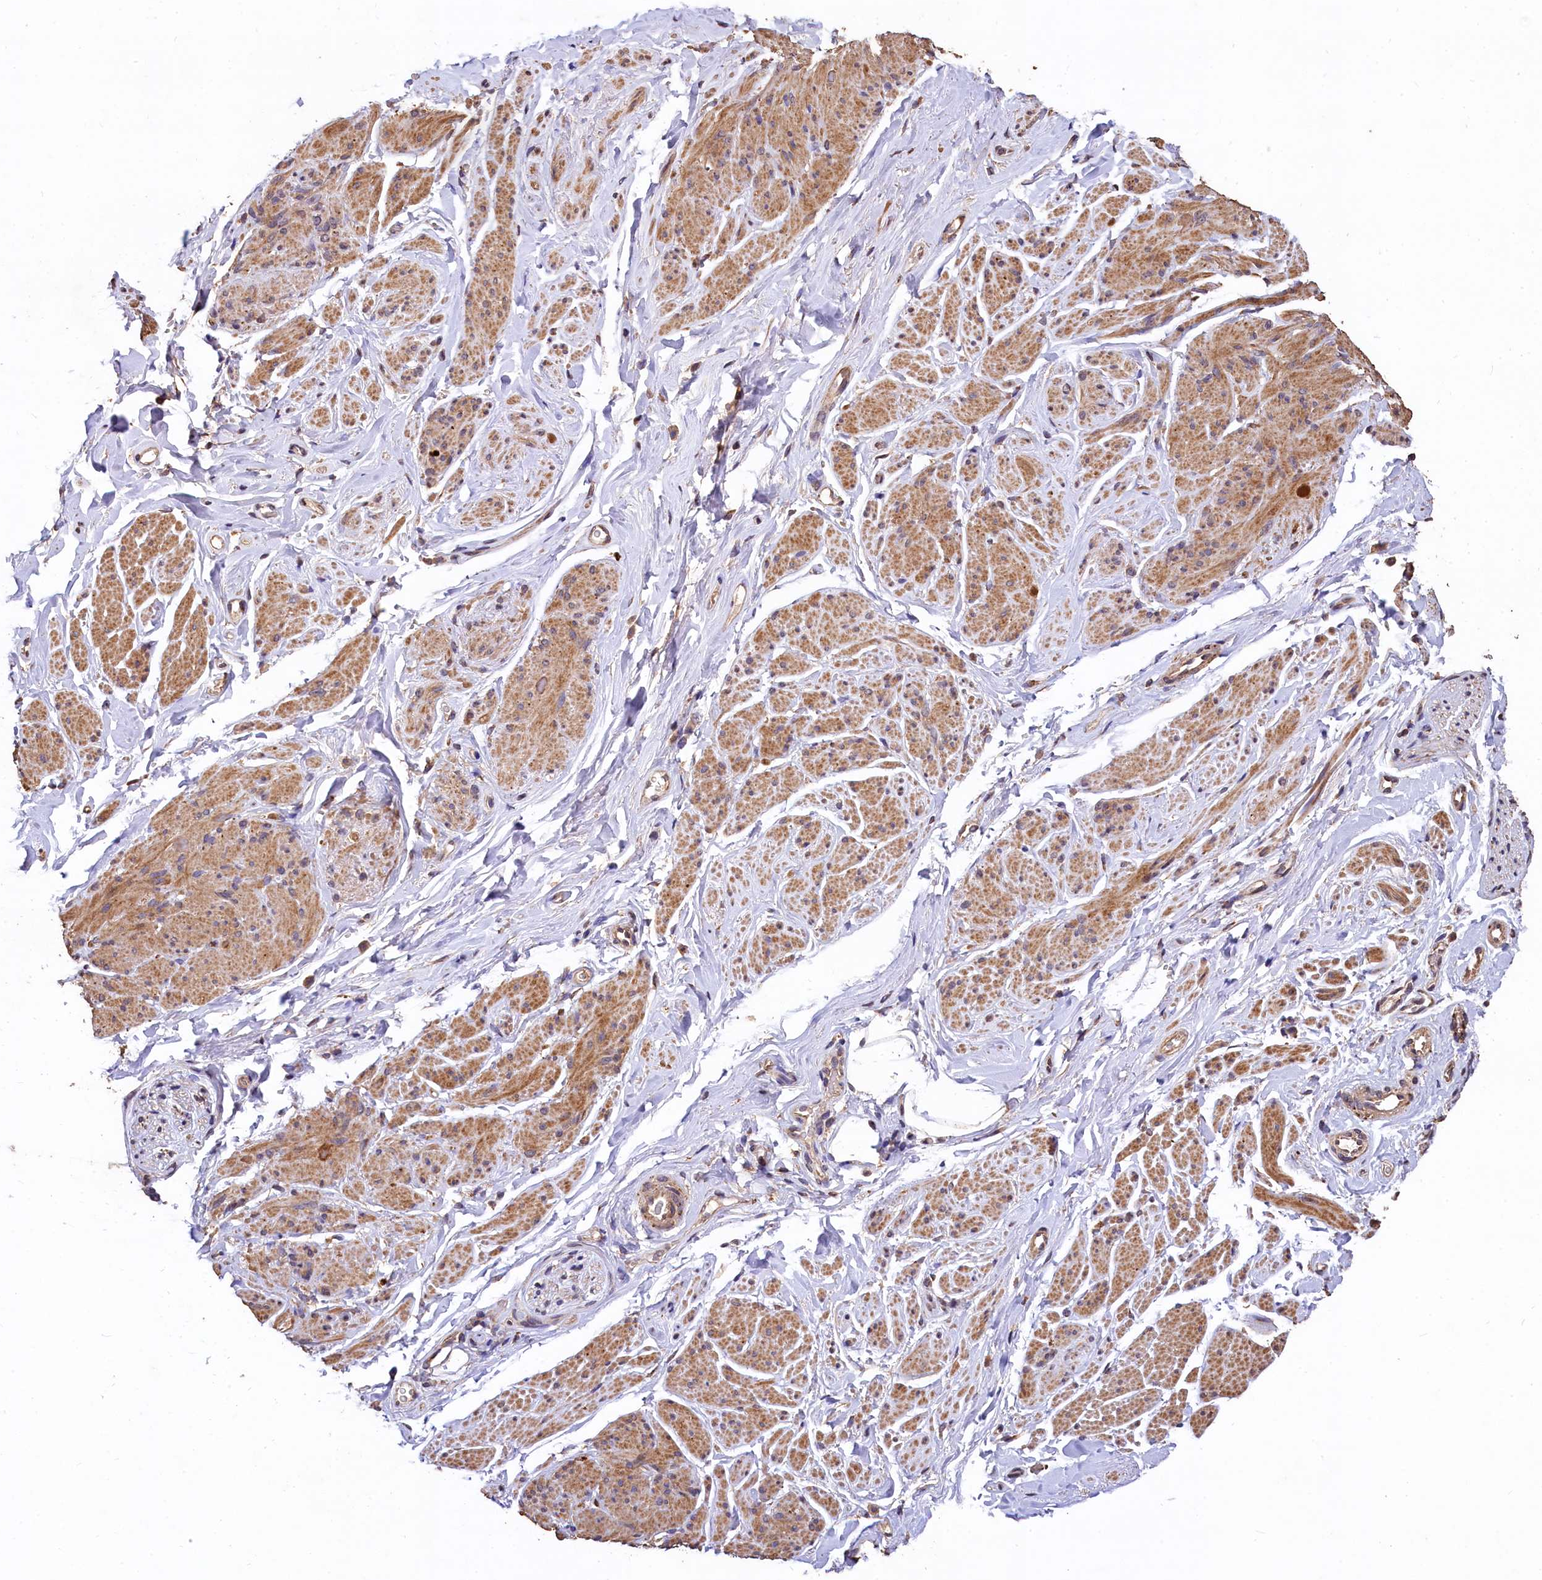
{"staining": {"intensity": "moderate", "quantity": "25%-75%", "location": "cytoplasmic/membranous"}, "tissue": "smooth muscle", "cell_type": "Smooth muscle cells", "image_type": "normal", "snomed": [{"axis": "morphology", "description": "Normal tissue, NOS"}, {"axis": "topography", "description": "Smooth muscle"}, {"axis": "topography", "description": "Peripheral nerve tissue"}], "caption": "Immunohistochemistry (IHC) staining of benign smooth muscle, which shows medium levels of moderate cytoplasmic/membranous positivity in about 25%-75% of smooth muscle cells indicating moderate cytoplasmic/membranous protein positivity. The staining was performed using DAB (3,3'-diaminobenzidine) (brown) for protein detection and nuclei were counterstained in hematoxylin (blue).", "gene": "LSM4", "patient": {"sex": "male", "age": 69}}